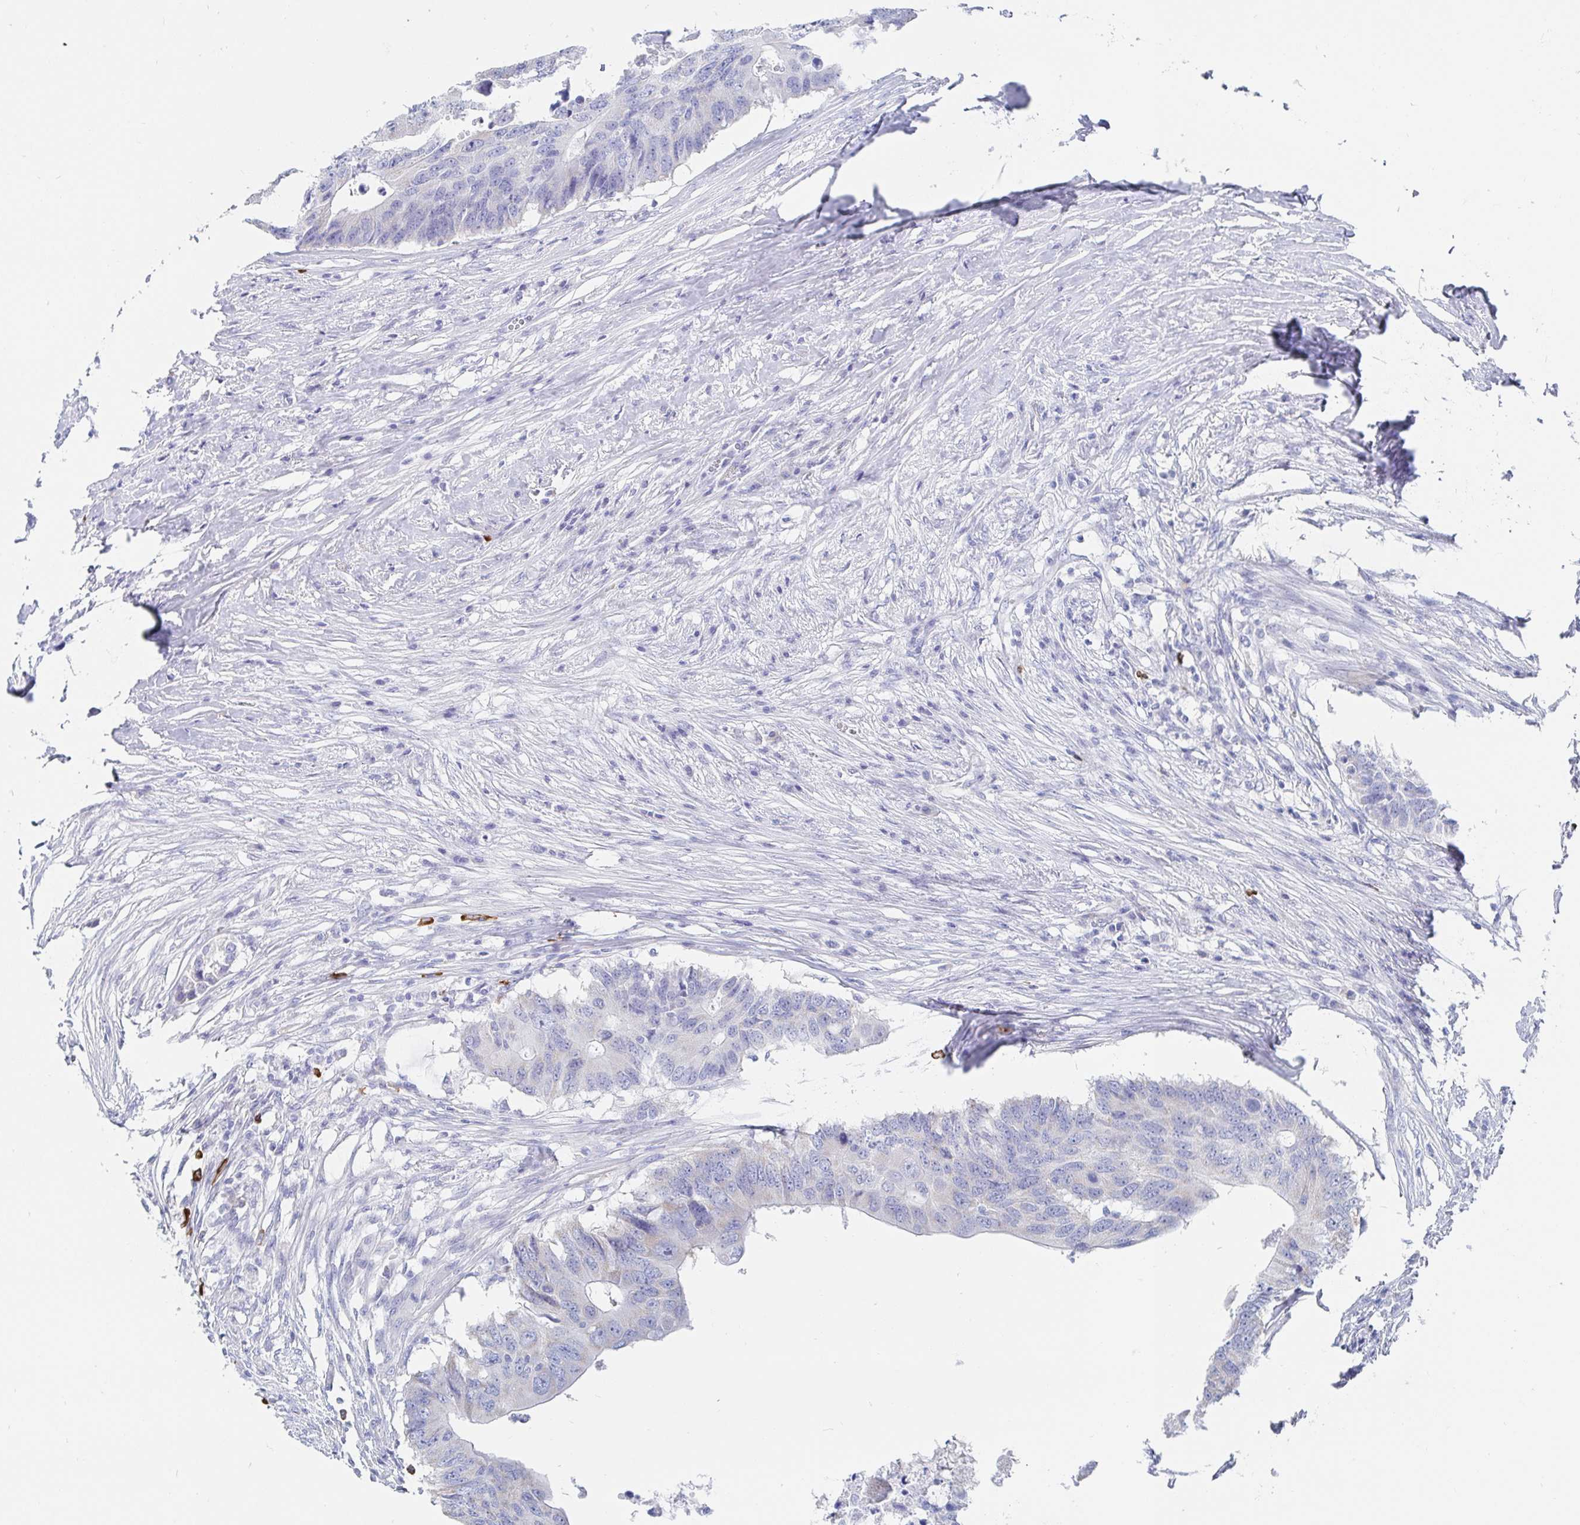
{"staining": {"intensity": "negative", "quantity": "none", "location": "none"}, "tissue": "colorectal cancer", "cell_type": "Tumor cells", "image_type": "cancer", "snomed": [{"axis": "morphology", "description": "Adenocarcinoma, NOS"}, {"axis": "topography", "description": "Colon"}], "caption": "Tumor cells are negative for brown protein staining in colorectal cancer (adenocarcinoma).", "gene": "PACSIN1", "patient": {"sex": "male", "age": 71}}